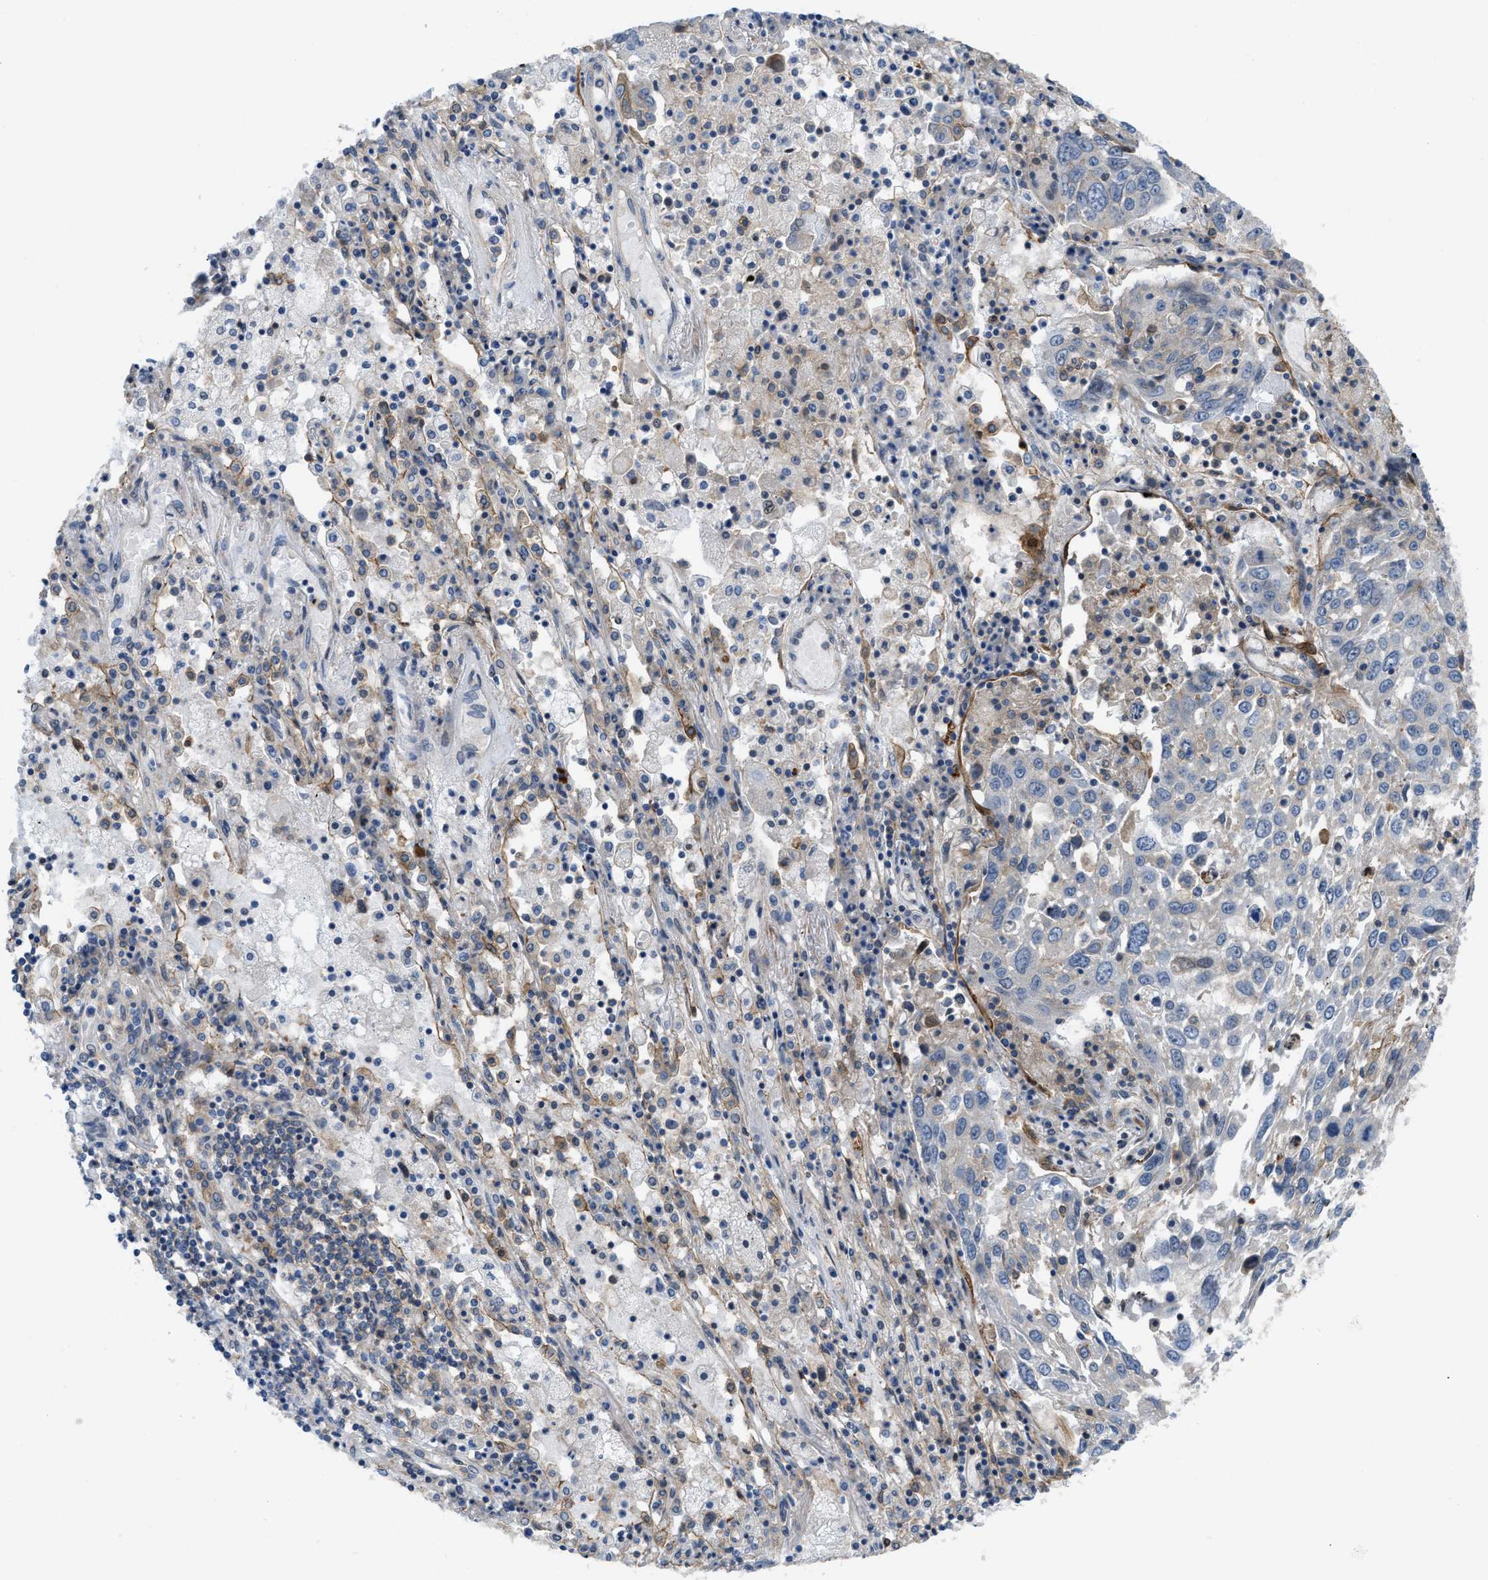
{"staining": {"intensity": "negative", "quantity": "none", "location": "none"}, "tissue": "lung cancer", "cell_type": "Tumor cells", "image_type": "cancer", "snomed": [{"axis": "morphology", "description": "Squamous cell carcinoma, NOS"}, {"axis": "topography", "description": "Lung"}], "caption": "High power microscopy image of an IHC micrograph of squamous cell carcinoma (lung), revealing no significant staining in tumor cells. (IHC, brightfield microscopy, high magnification).", "gene": "MYO18A", "patient": {"sex": "male", "age": 65}}